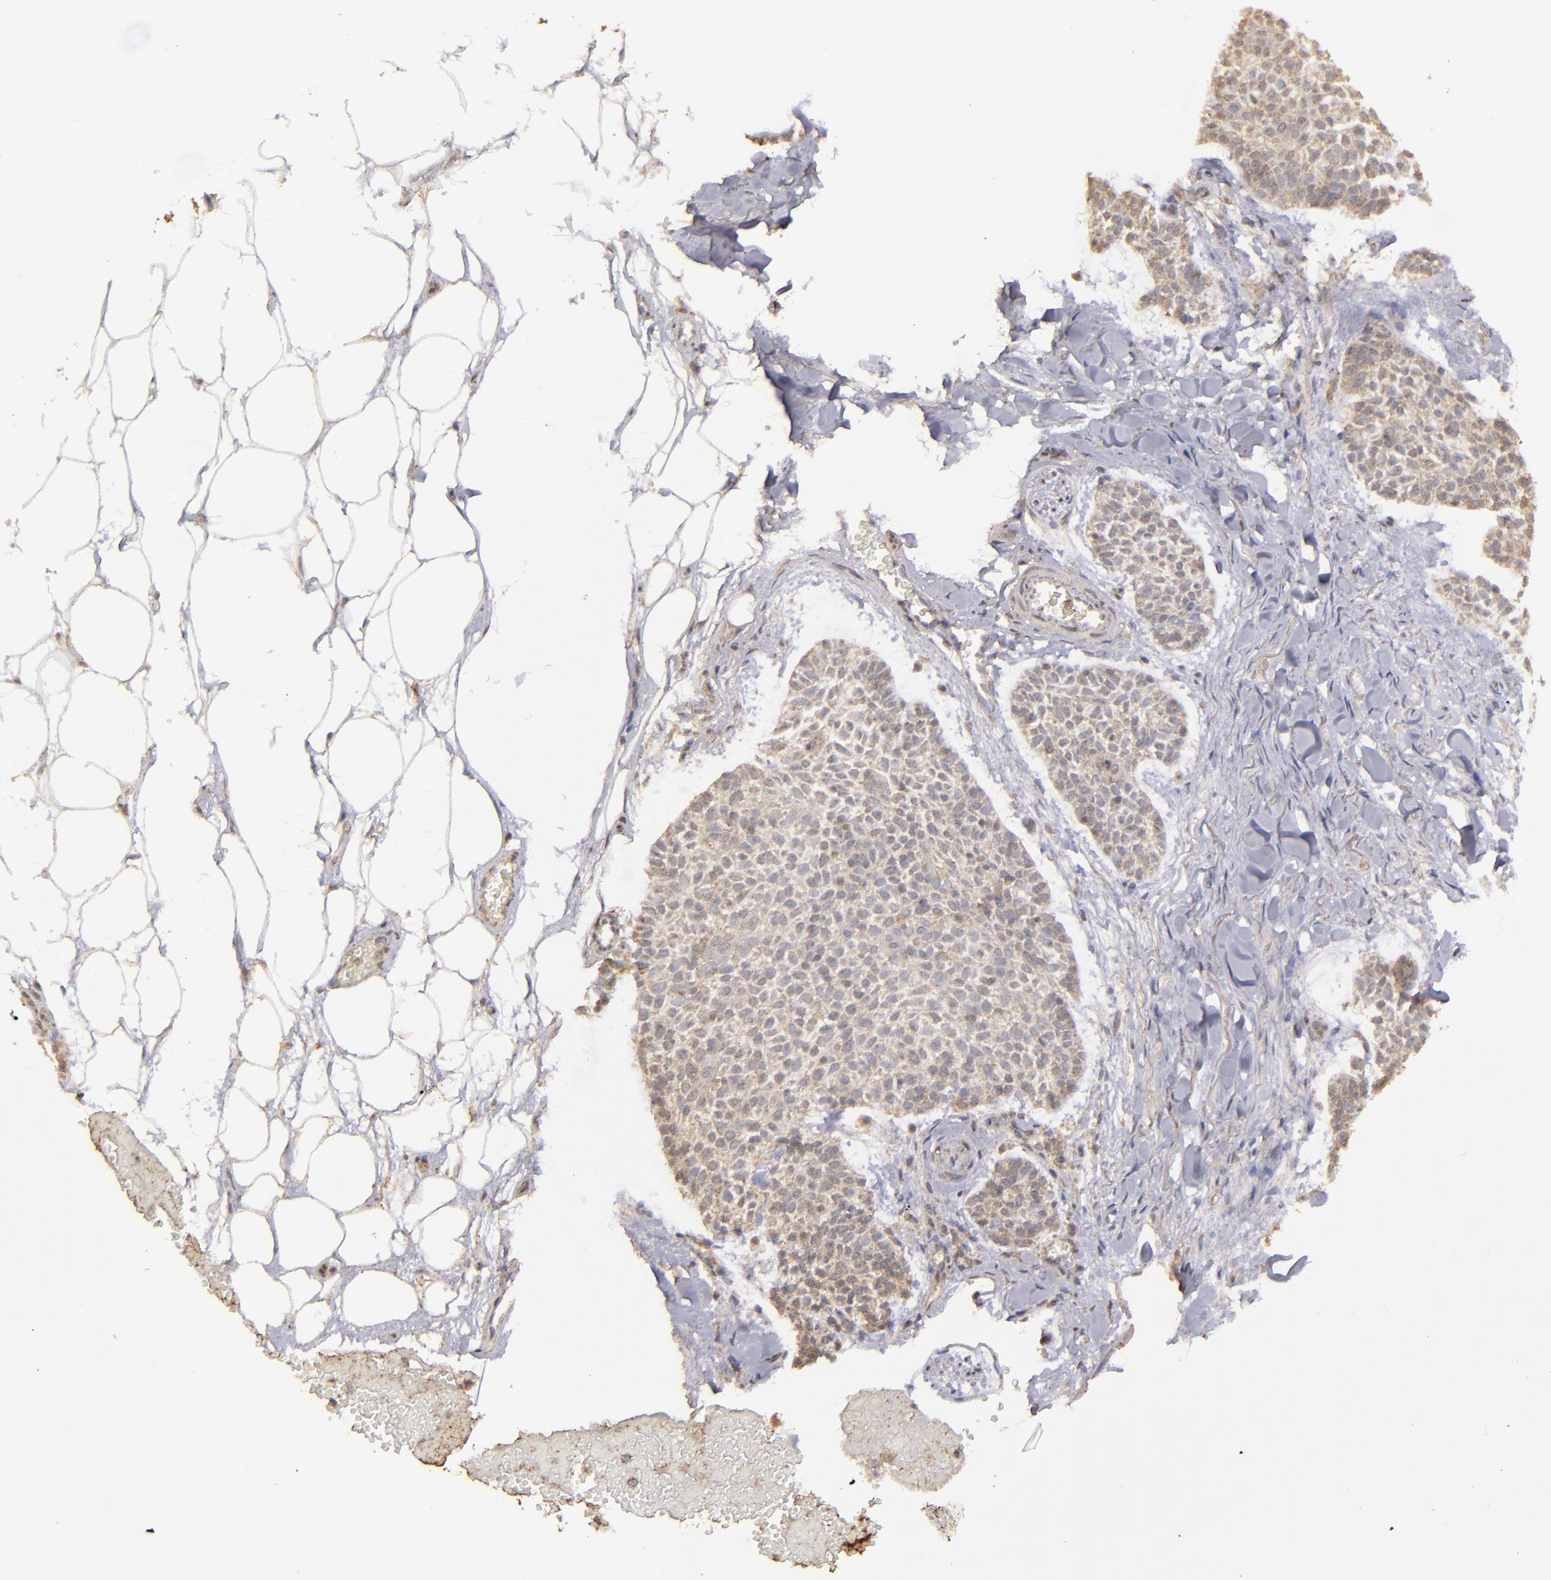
{"staining": {"intensity": "weak", "quantity": ">75%", "location": "cytoplasmic/membranous"}, "tissue": "skin cancer", "cell_type": "Tumor cells", "image_type": "cancer", "snomed": [{"axis": "morphology", "description": "Normal tissue, NOS"}, {"axis": "morphology", "description": "Basal cell carcinoma"}, {"axis": "topography", "description": "Skin"}], "caption": "This is a histology image of immunohistochemistry staining of skin basal cell carcinoma, which shows weak expression in the cytoplasmic/membranous of tumor cells.", "gene": "FAT1", "patient": {"sex": "female", "age": 70}}